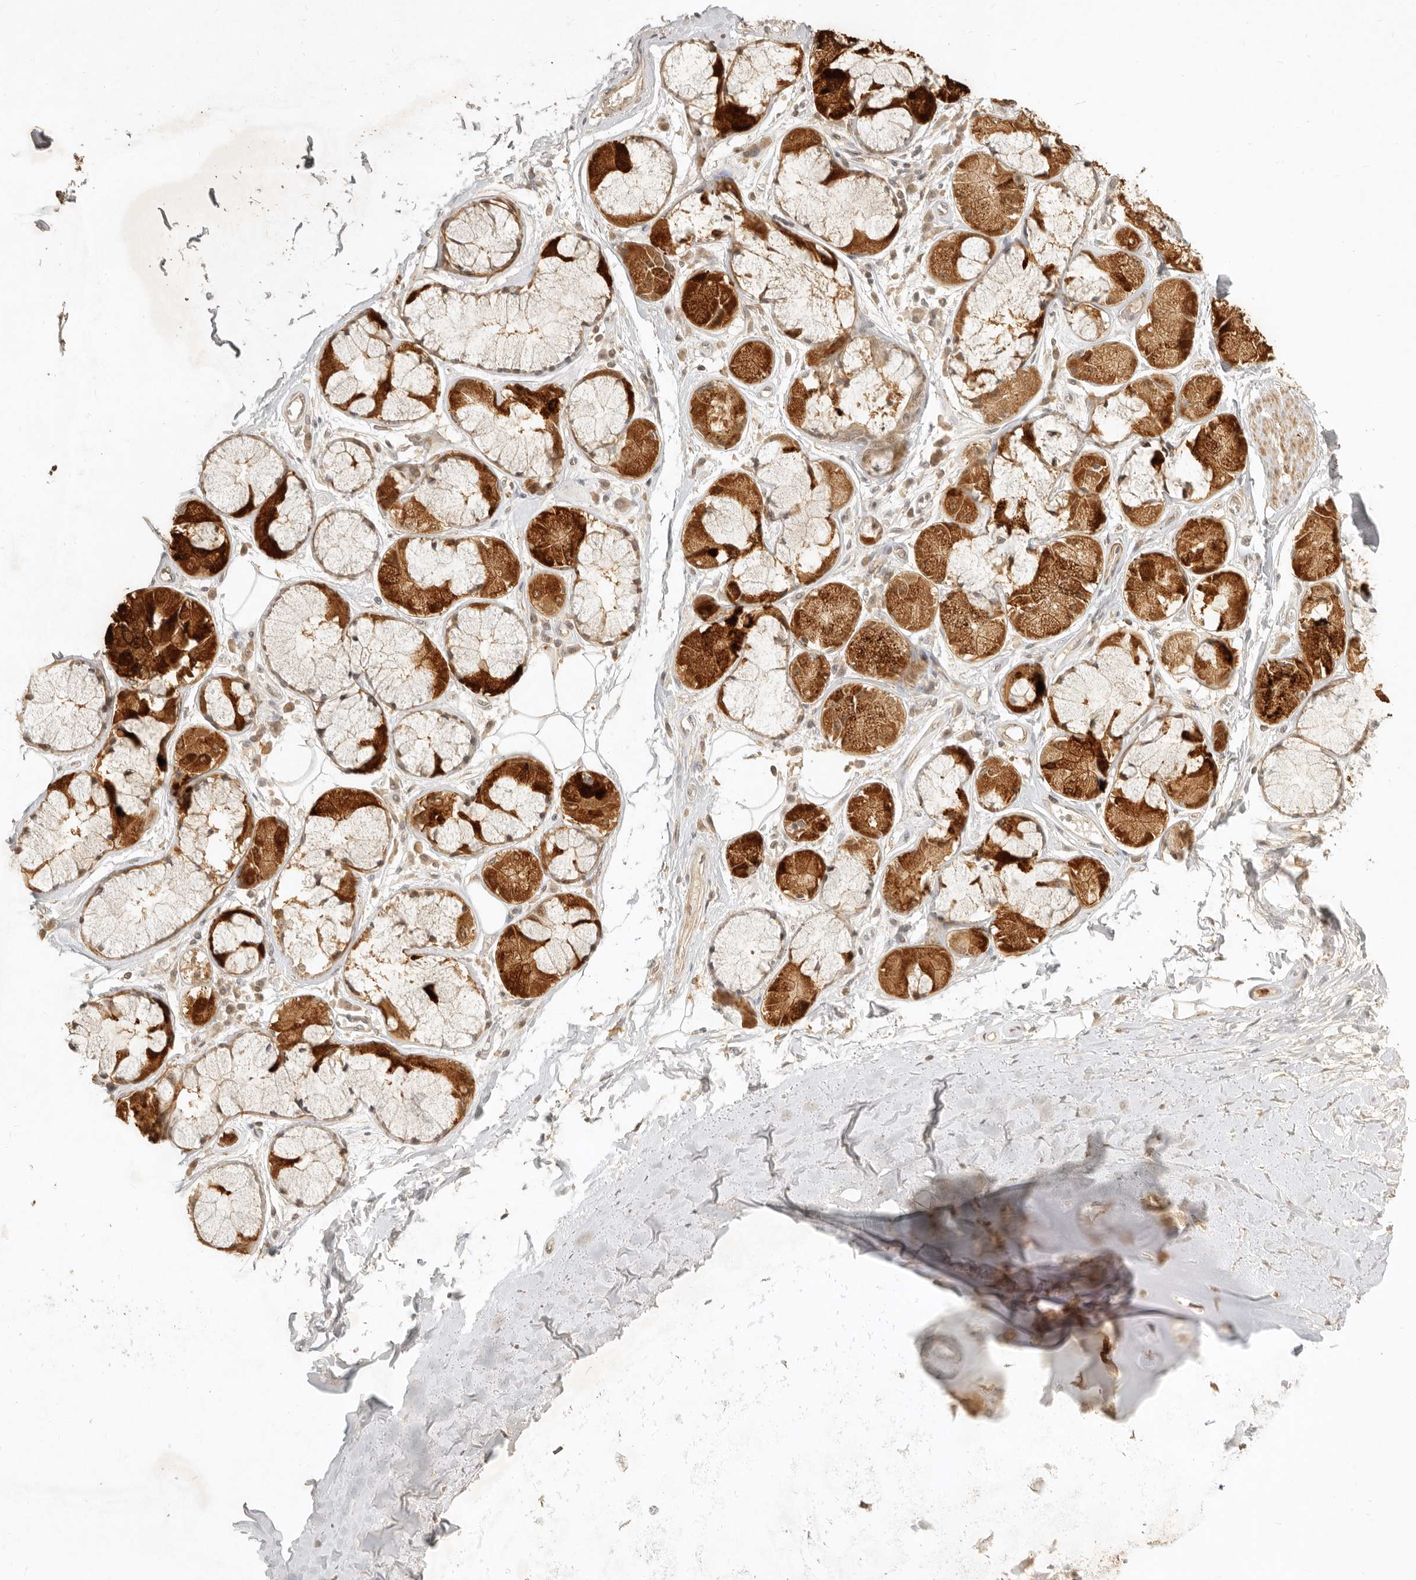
{"staining": {"intensity": "moderate", "quantity": ">75%", "location": "cytoplasmic/membranous"}, "tissue": "adipose tissue", "cell_type": "Adipocytes", "image_type": "normal", "snomed": [{"axis": "morphology", "description": "Normal tissue, NOS"}, {"axis": "topography", "description": "Bronchus"}], "caption": "Immunohistochemical staining of unremarkable human adipose tissue displays medium levels of moderate cytoplasmic/membranous positivity in approximately >75% of adipocytes. The staining was performed using DAB to visualize the protein expression in brown, while the nuclei were stained in blue with hematoxylin (Magnification: 20x).", "gene": "KIF2B", "patient": {"sex": "male", "age": 66}}